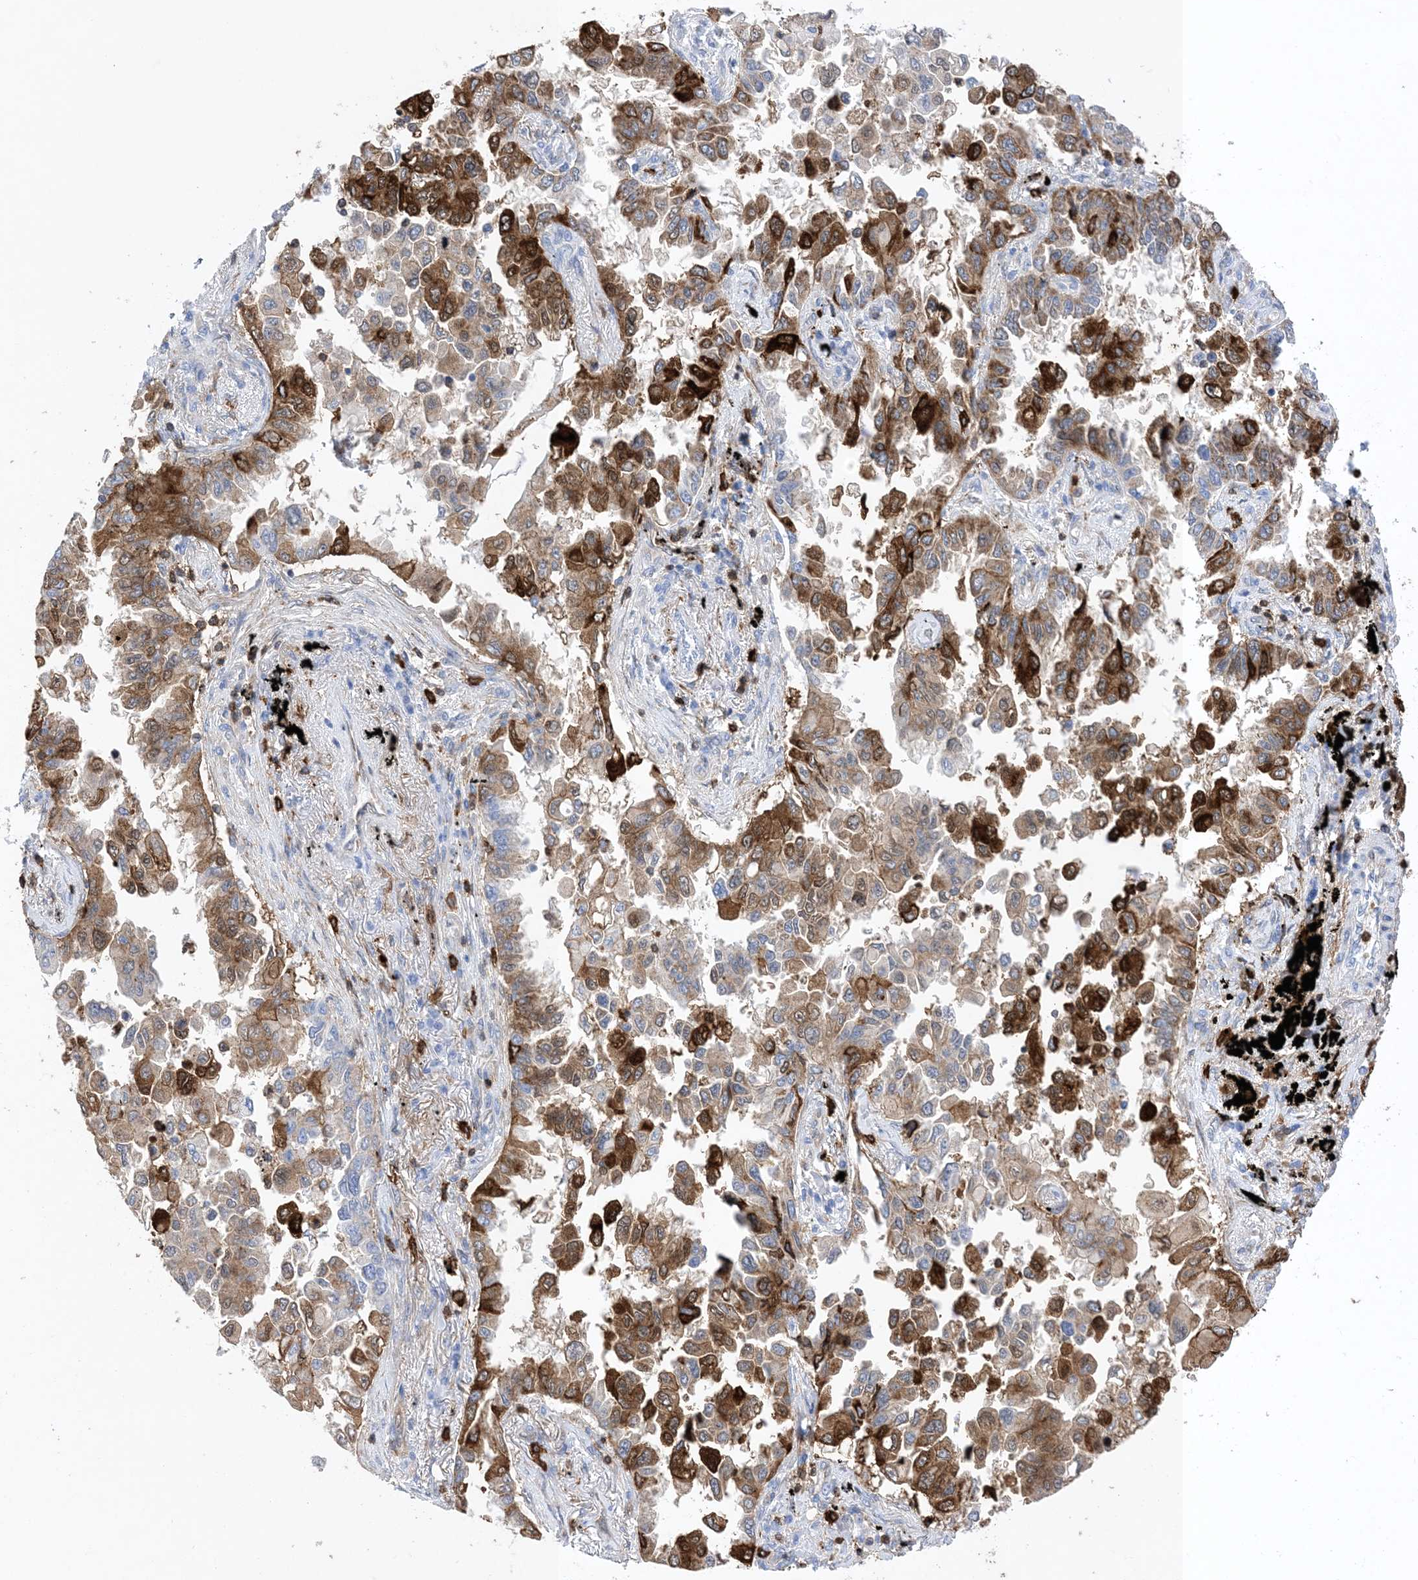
{"staining": {"intensity": "moderate", "quantity": ">75%", "location": "cytoplasmic/membranous"}, "tissue": "lung cancer", "cell_type": "Tumor cells", "image_type": "cancer", "snomed": [{"axis": "morphology", "description": "Adenocarcinoma, NOS"}, {"axis": "topography", "description": "Lung"}], "caption": "A medium amount of moderate cytoplasmic/membranous positivity is seen in approximately >75% of tumor cells in lung cancer (adenocarcinoma) tissue. The staining was performed using DAB (3,3'-diaminobenzidine) to visualize the protein expression in brown, while the nuclei were stained in blue with hematoxylin (Magnification: 20x).", "gene": "ANXA1", "patient": {"sex": "female", "age": 67}}